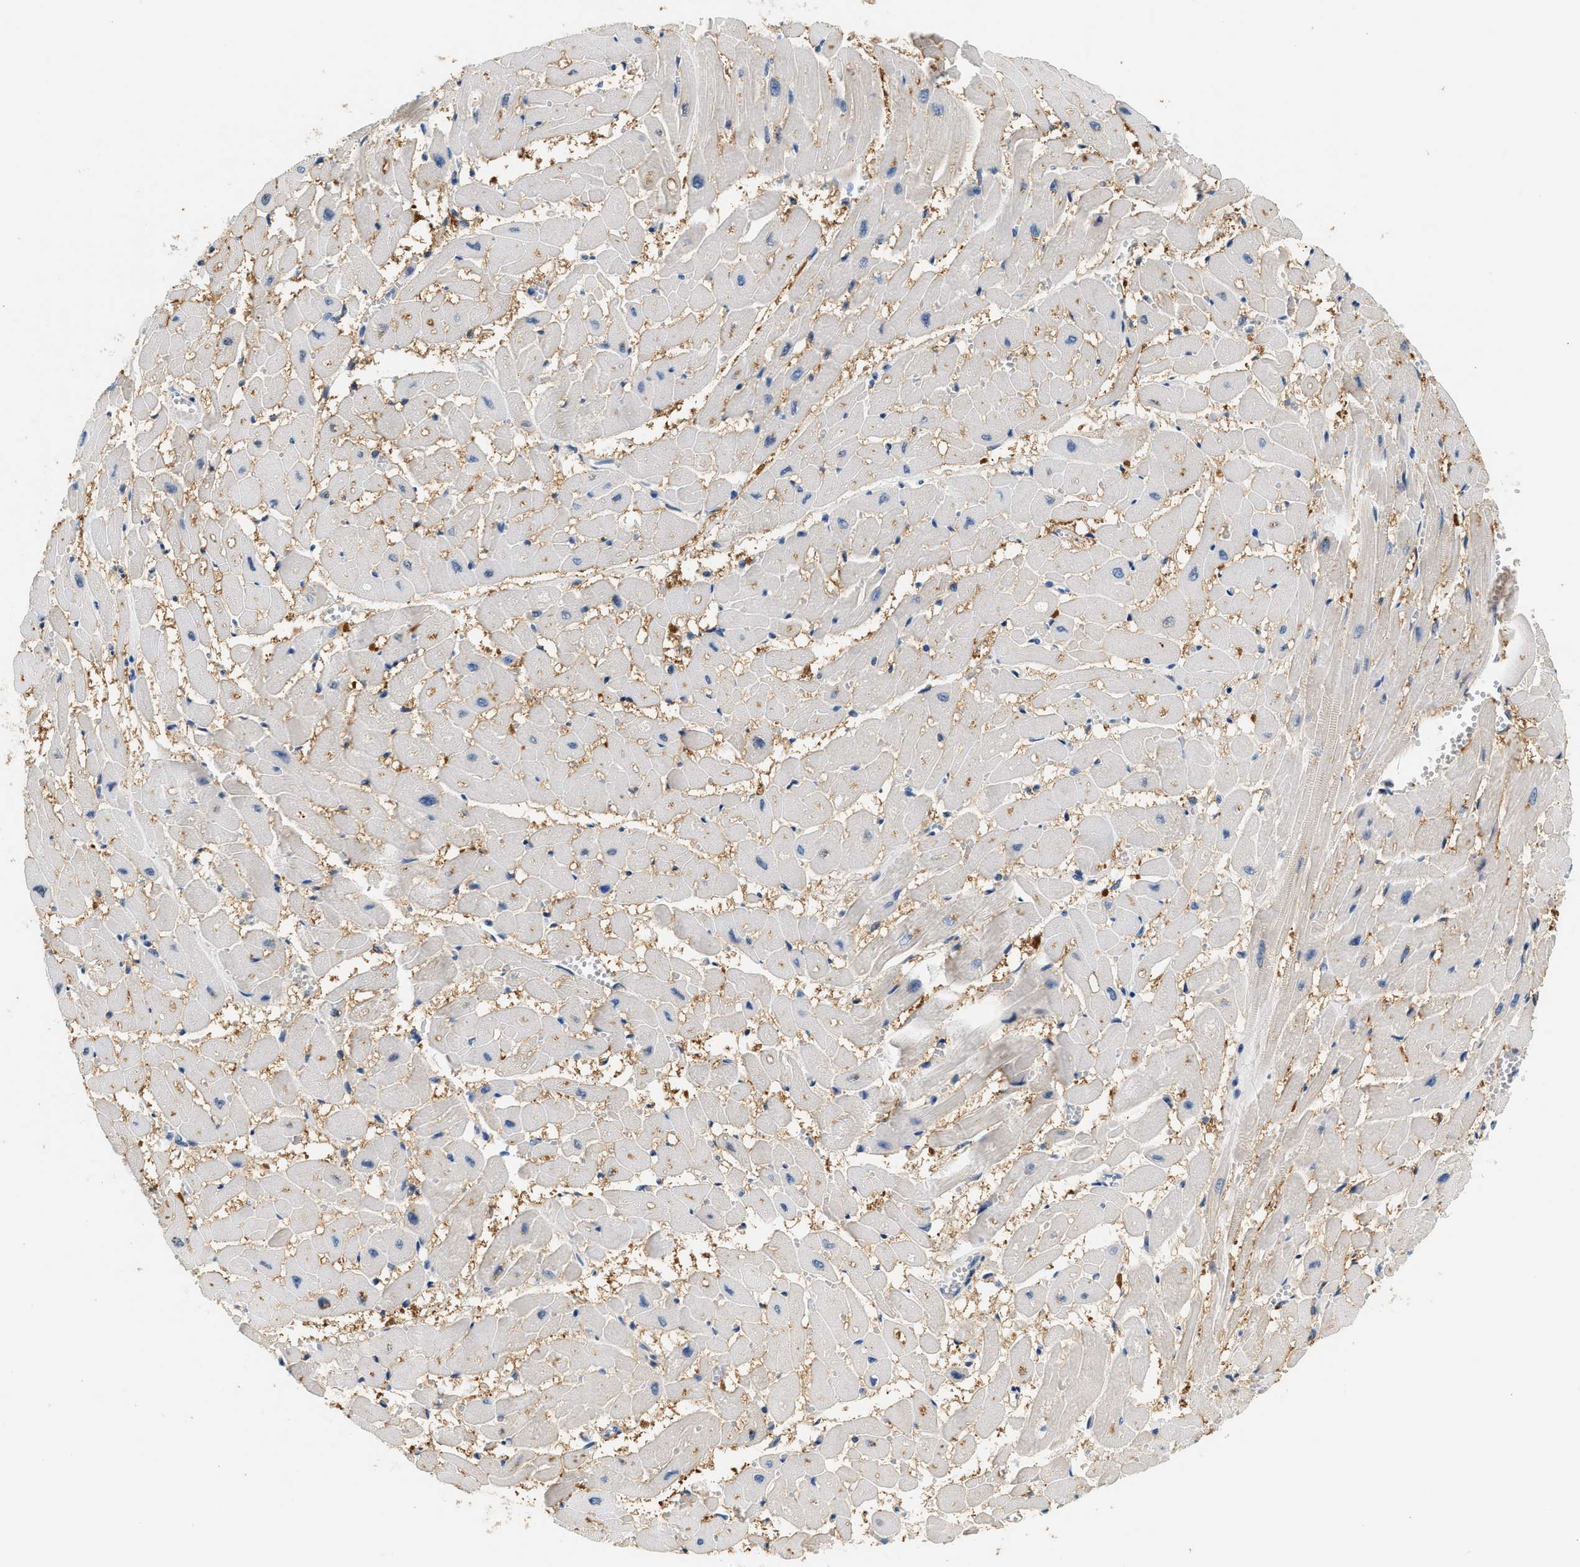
{"staining": {"intensity": "weak", "quantity": "<25%", "location": "cytoplasmic/membranous"}, "tissue": "heart muscle", "cell_type": "Cardiomyocytes", "image_type": "normal", "snomed": [{"axis": "morphology", "description": "Normal tissue, NOS"}, {"axis": "topography", "description": "Heart"}], "caption": "Protein analysis of normal heart muscle shows no significant positivity in cardiomyocytes.", "gene": "SLC35E1", "patient": {"sex": "male", "age": 45}}